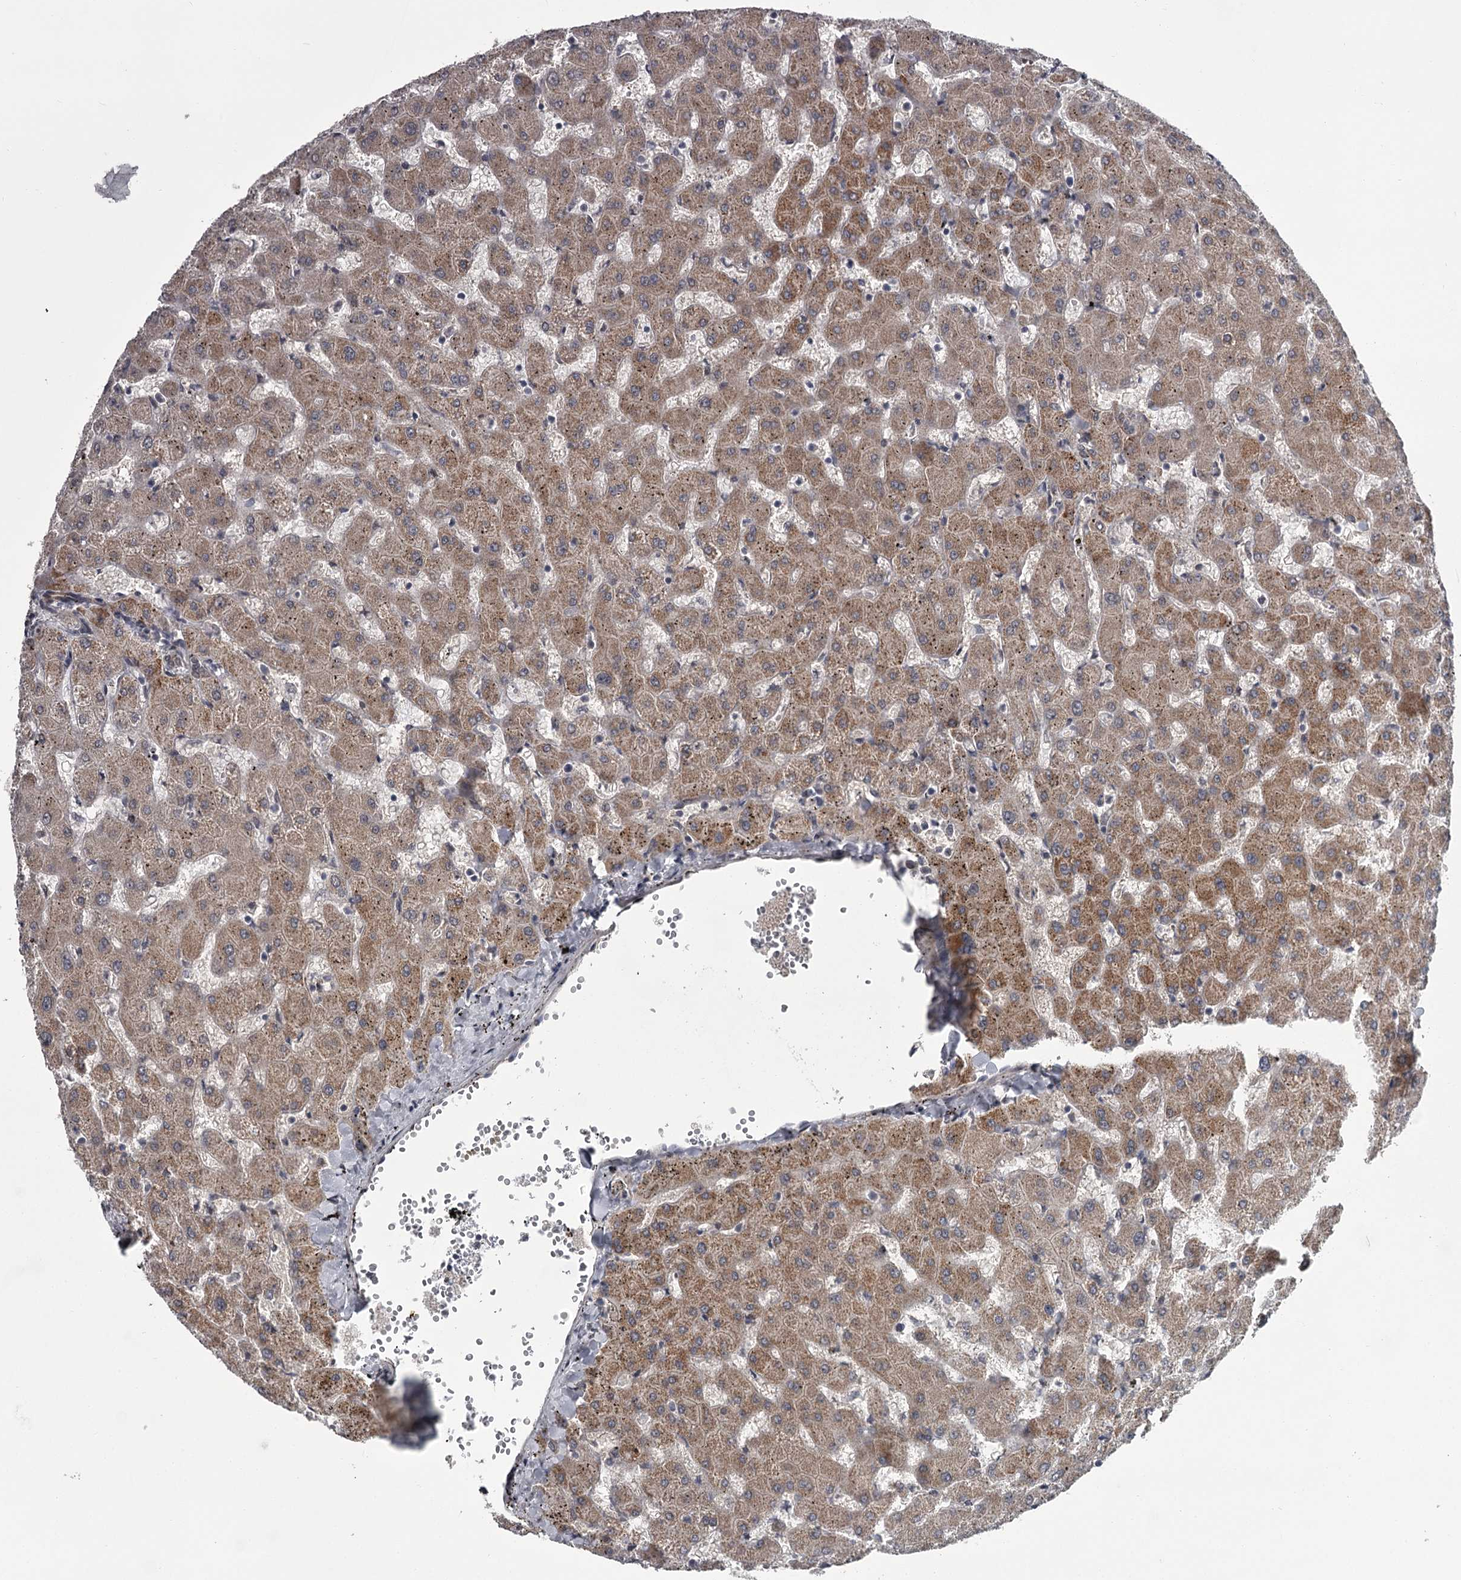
{"staining": {"intensity": "weak", "quantity": "25%-75%", "location": "cytoplasmic/membranous"}, "tissue": "liver", "cell_type": "Cholangiocytes", "image_type": "normal", "snomed": [{"axis": "morphology", "description": "Normal tissue, NOS"}, {"axis": "topography", "description": "Liver"}], "caption": "Immunohistochemical staining of unremarkable human liver exhibits weak cytoplasmic/membranous protein expression in approximately 25%-75% of cholangiocytes. Nuclei are stained in blue.", "gene": "PRPF40B", "patient": {"sex": "female", "age": 63}}